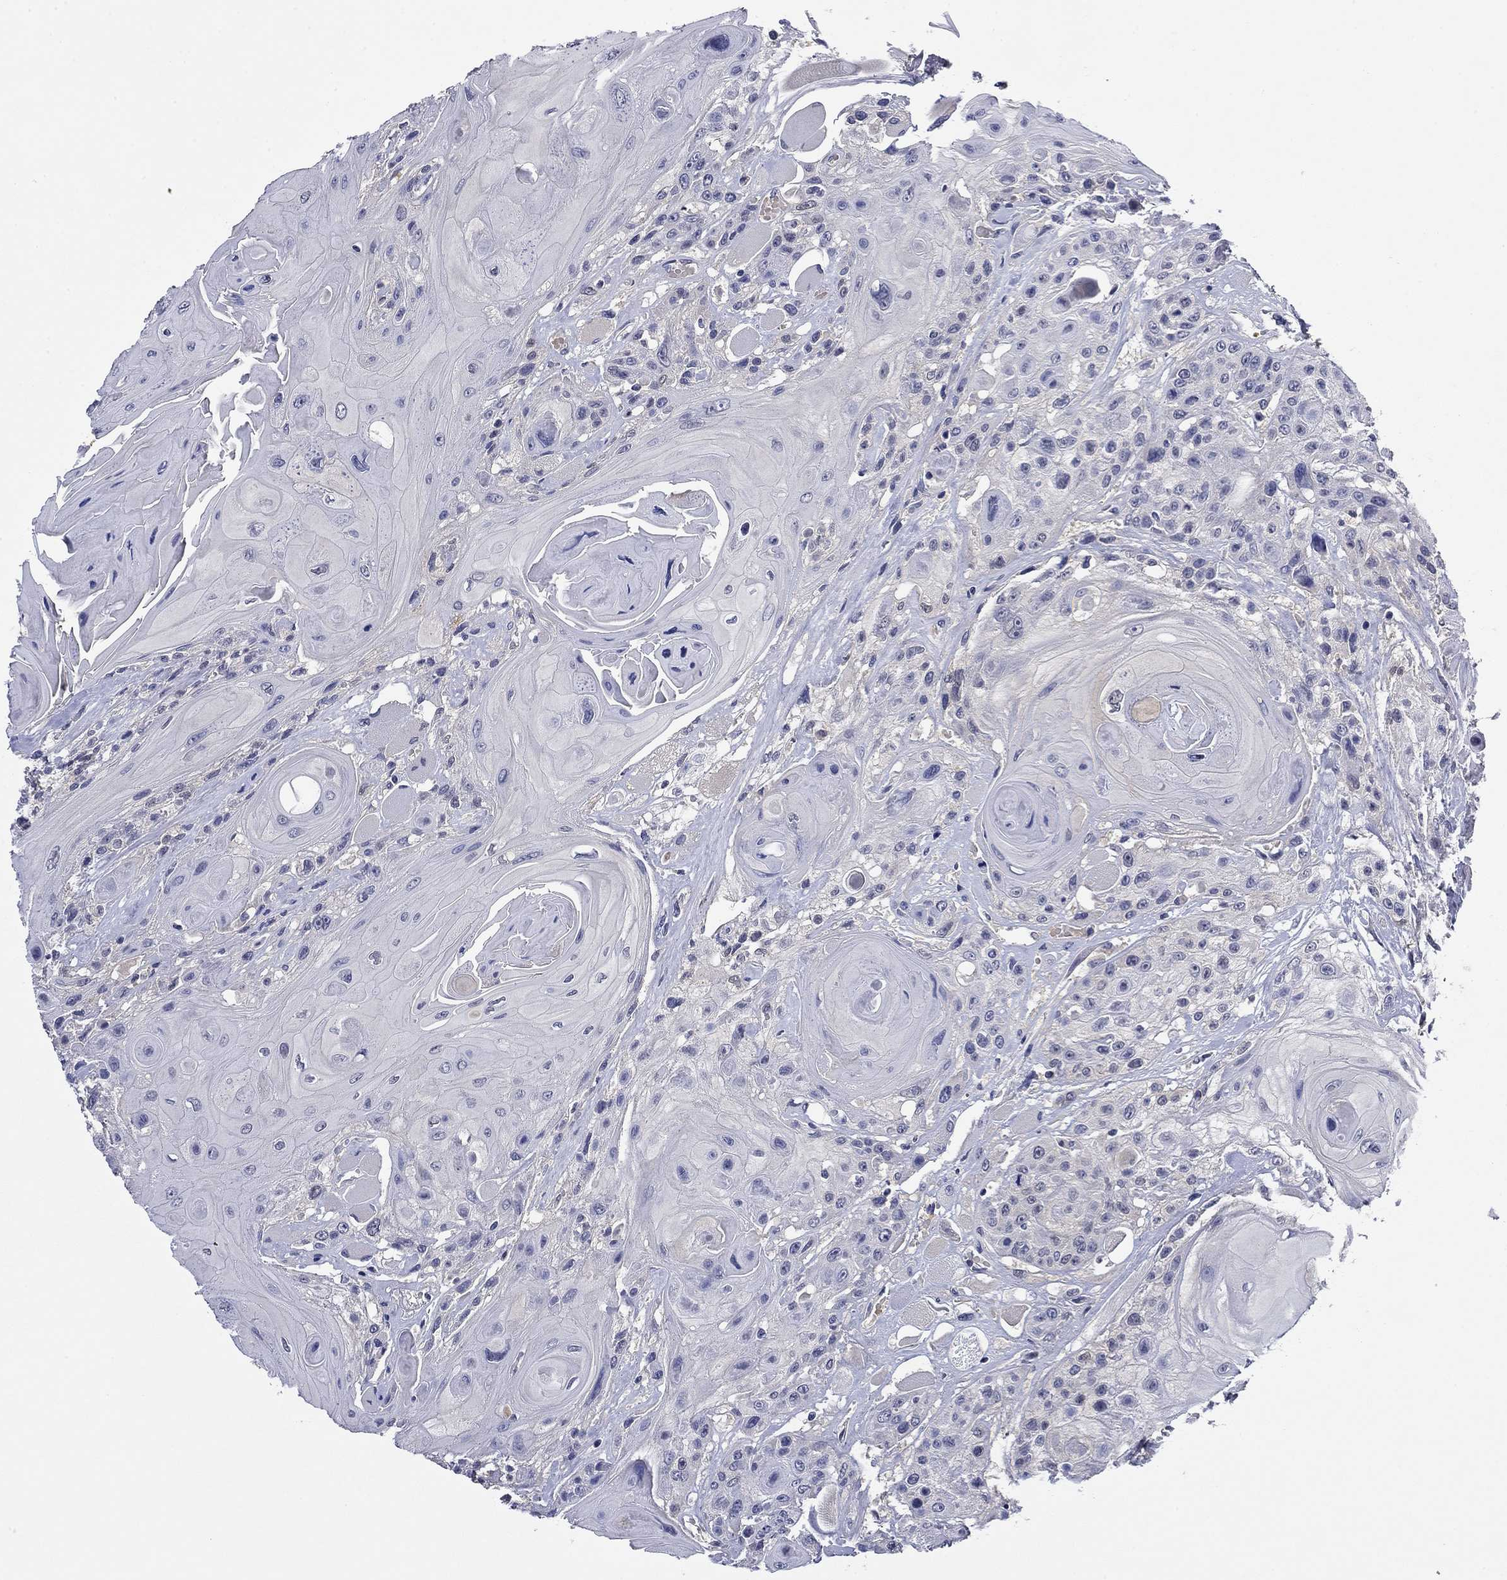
{"staining": {"intensity": "negative", "quantity": "none", "location": "none"}, "tissue": "head and neck cancer", "cell_type": "Tumor cells", "image_type": "cancer", "snomed": [{"axis": "morphology", "description": "Squamous cell carcinoma, NOS"}, {"axis": "topography", "description": "Head-Neck"}], "caption": "Squamous cell carcinoma (head and neck) was stained to show a protein in brown. There is no significant positivity in tumor cells. (DAB (3,3'-diaminobenzidine) immunohistochemistry visualized using brightfield microscopy, high magnification).", "gene": "DDTL", "patient": {"sex": "female", "age": 59}}